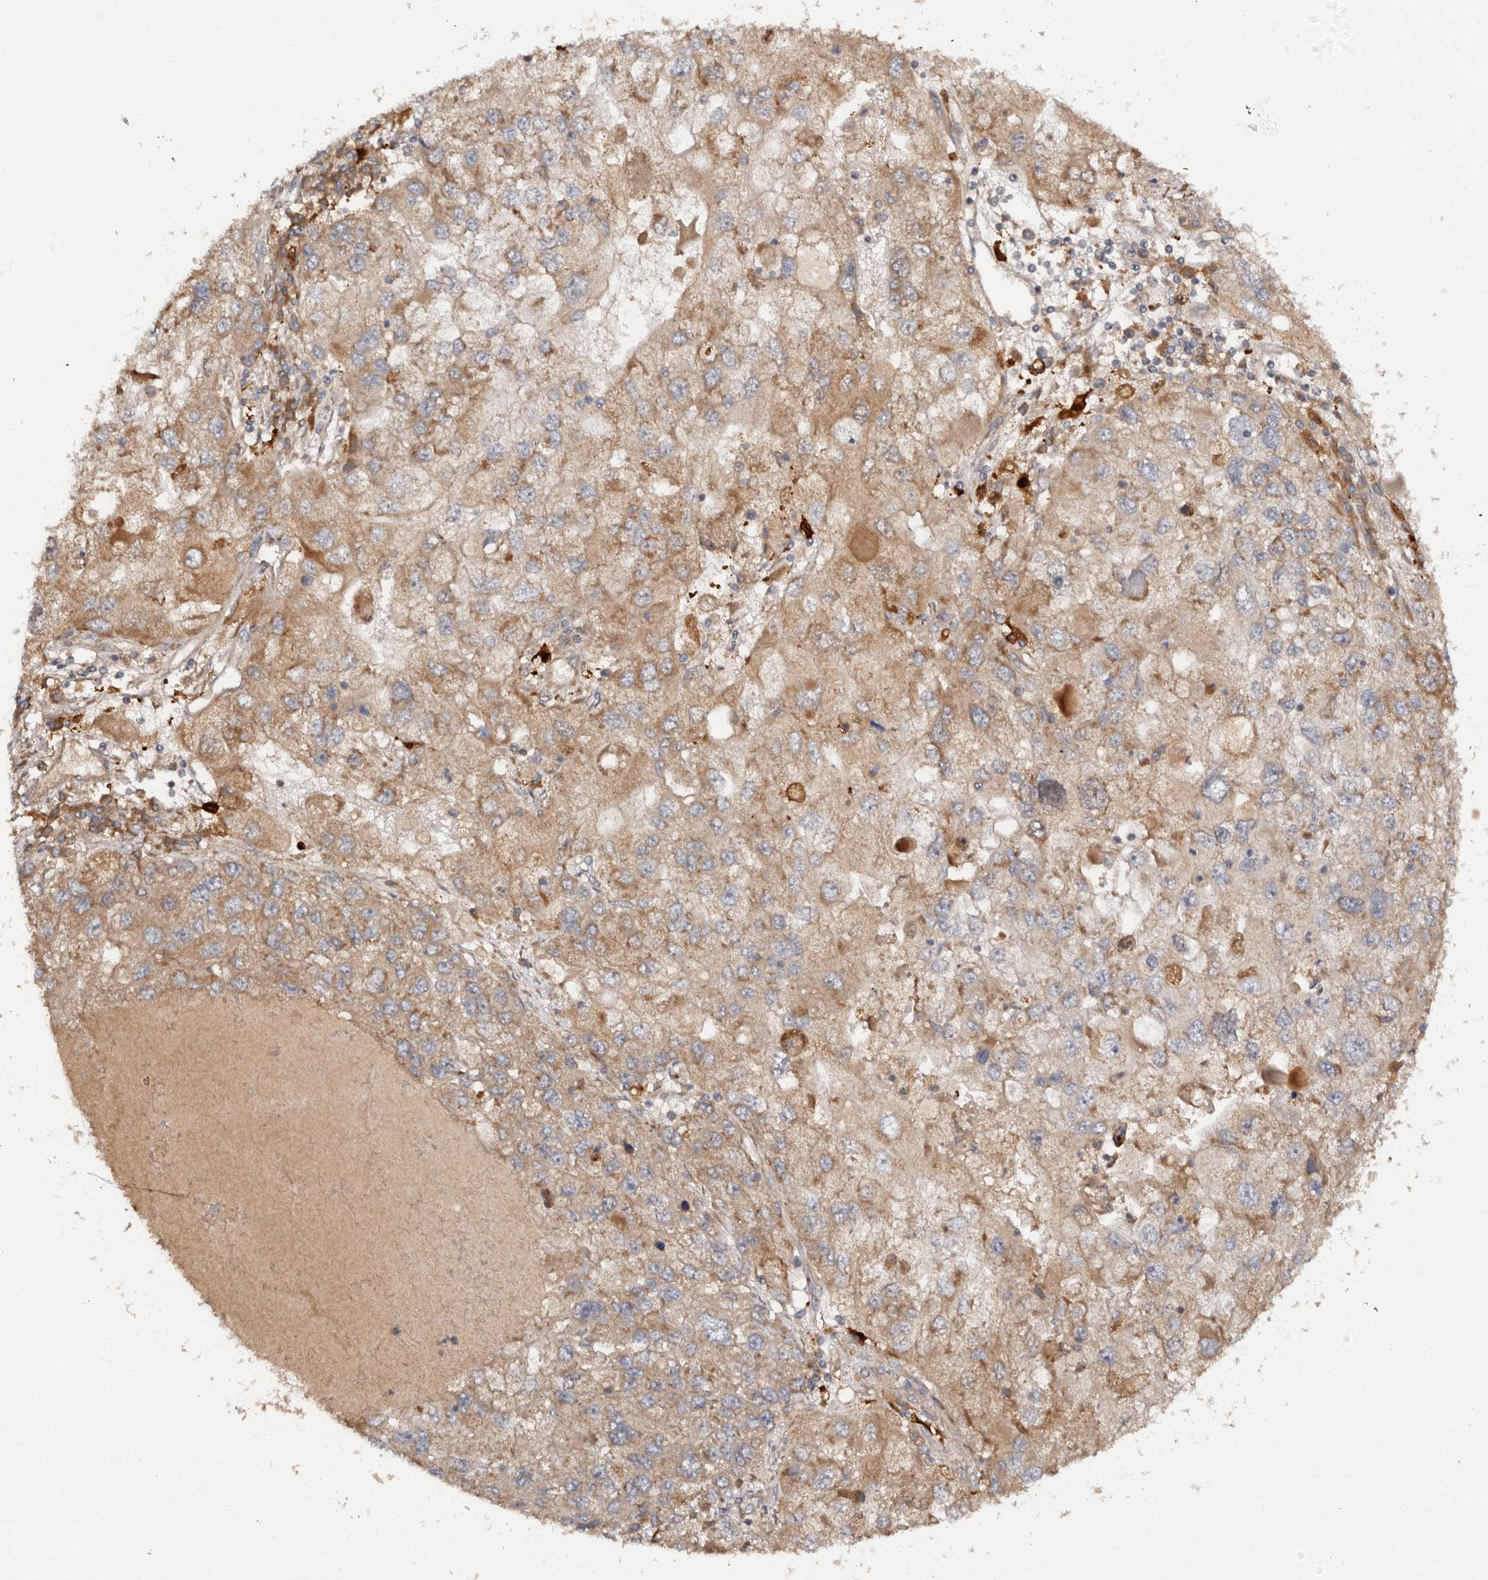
{"staining": {"intensity": "moderate", "quantity": ">75%", "location": "cytoplasmic/membranous"}, "tissue": "endometrial cancer", "cell_type": "Tumor cells", "image_type": "cancer", "snomed": [{"axis": "morphology", "description": "Adenocarcinoma, NOS"}, {"axis": "topography", "description": "Endometrium"}], "caption": "An image of human adenocarcinoma (endometrial) stained for a protein reveals moderate cytoplasmic/membranous brown staining in tumor cells.", "gene": "DENND11", "patient": {"sex": "female", "age": 49}}